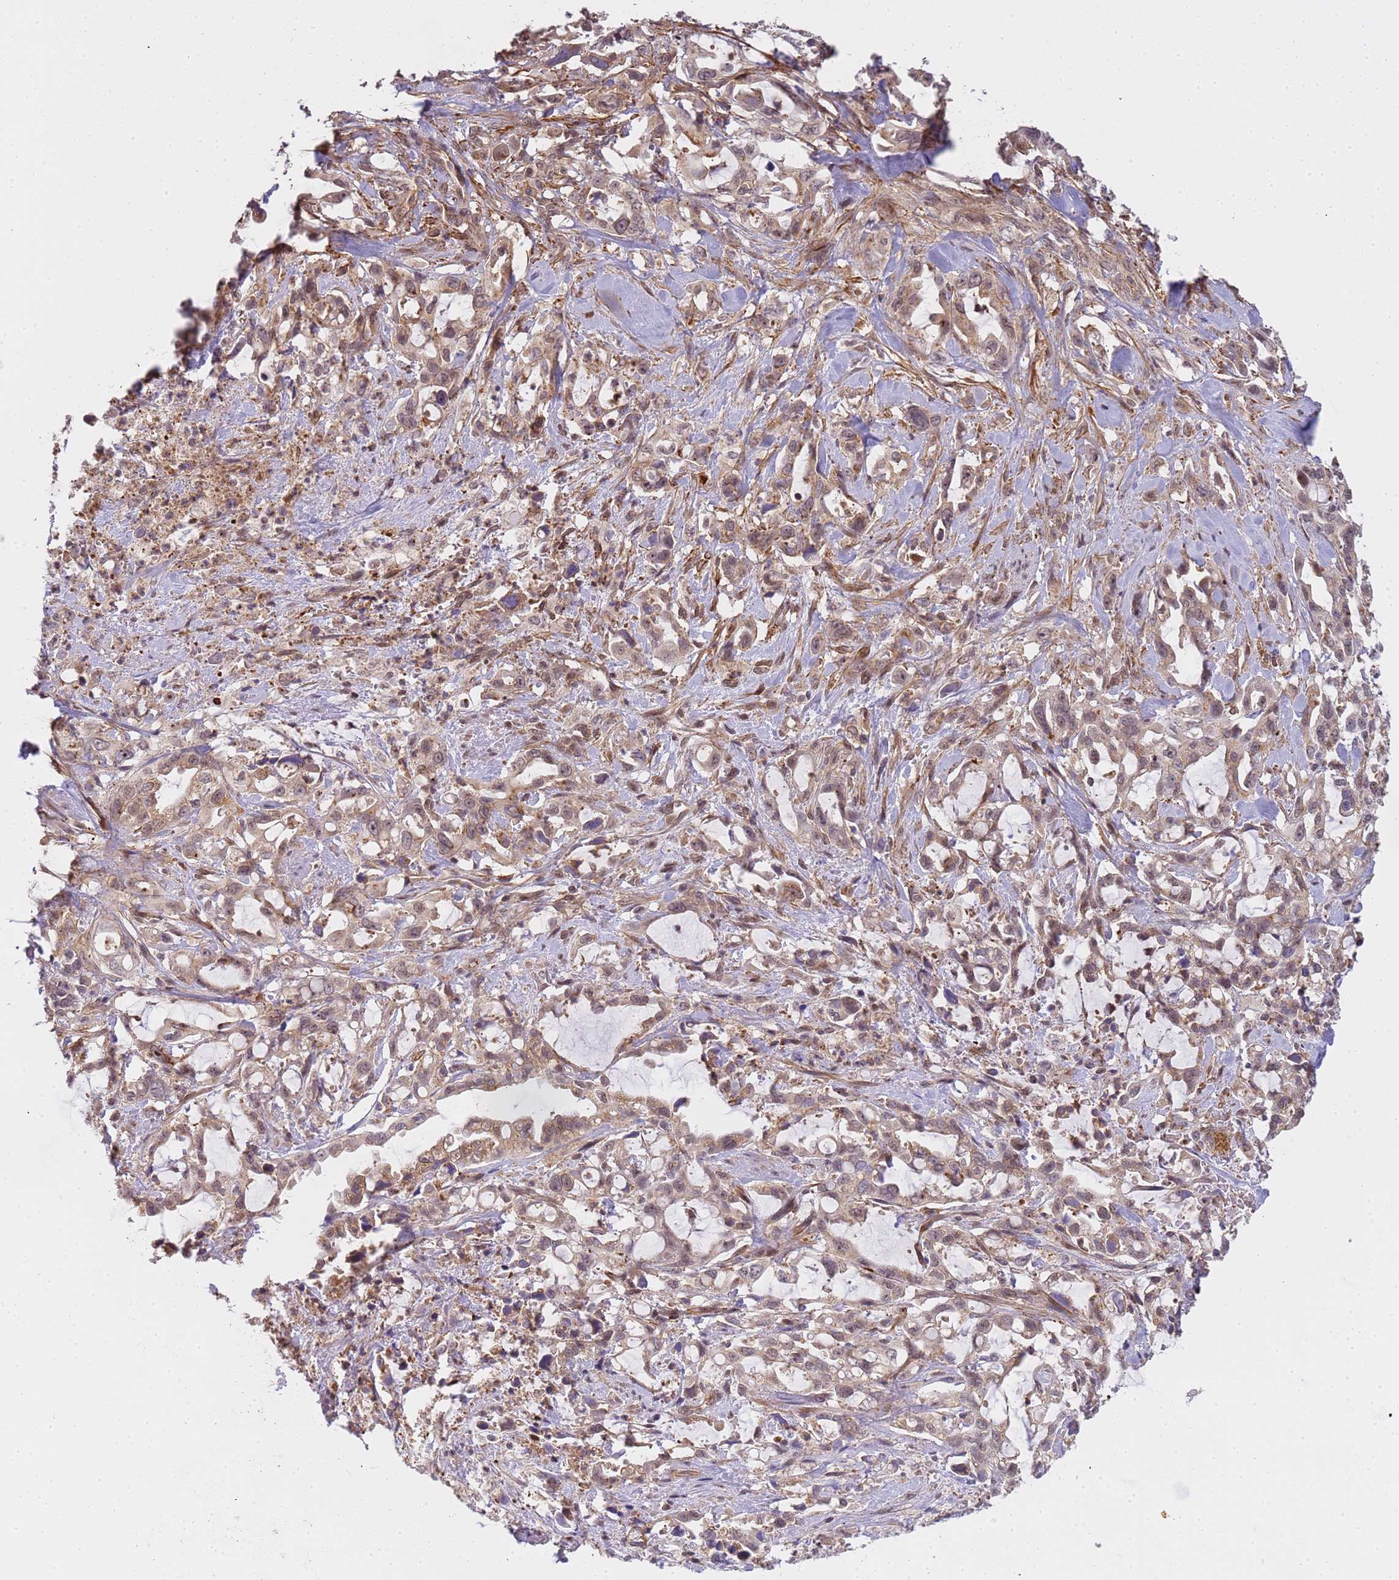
{"staining": {"intensity": "weak", "quantity": ">75%", "location": "cytoplasmic/membranous,nuclear"}, "tissue": "pancreatic cancer", "cell_type": "Tumor cells", "image_type": "cancer", "snomed": [{"axis": "morphology", "description": "Adenocarcinoma, NOS"}, {"axis": "topography", "description": "Pancreas"}], "caption": "A low amount of weak cytoplasmic/membranous and nuclear expression is seen in approximately >75% of tumor cells in adenocarcinoma (pancreatic) tissue.", "gene": "EMC2", "patient": {"sex": "female", "age": 61}}